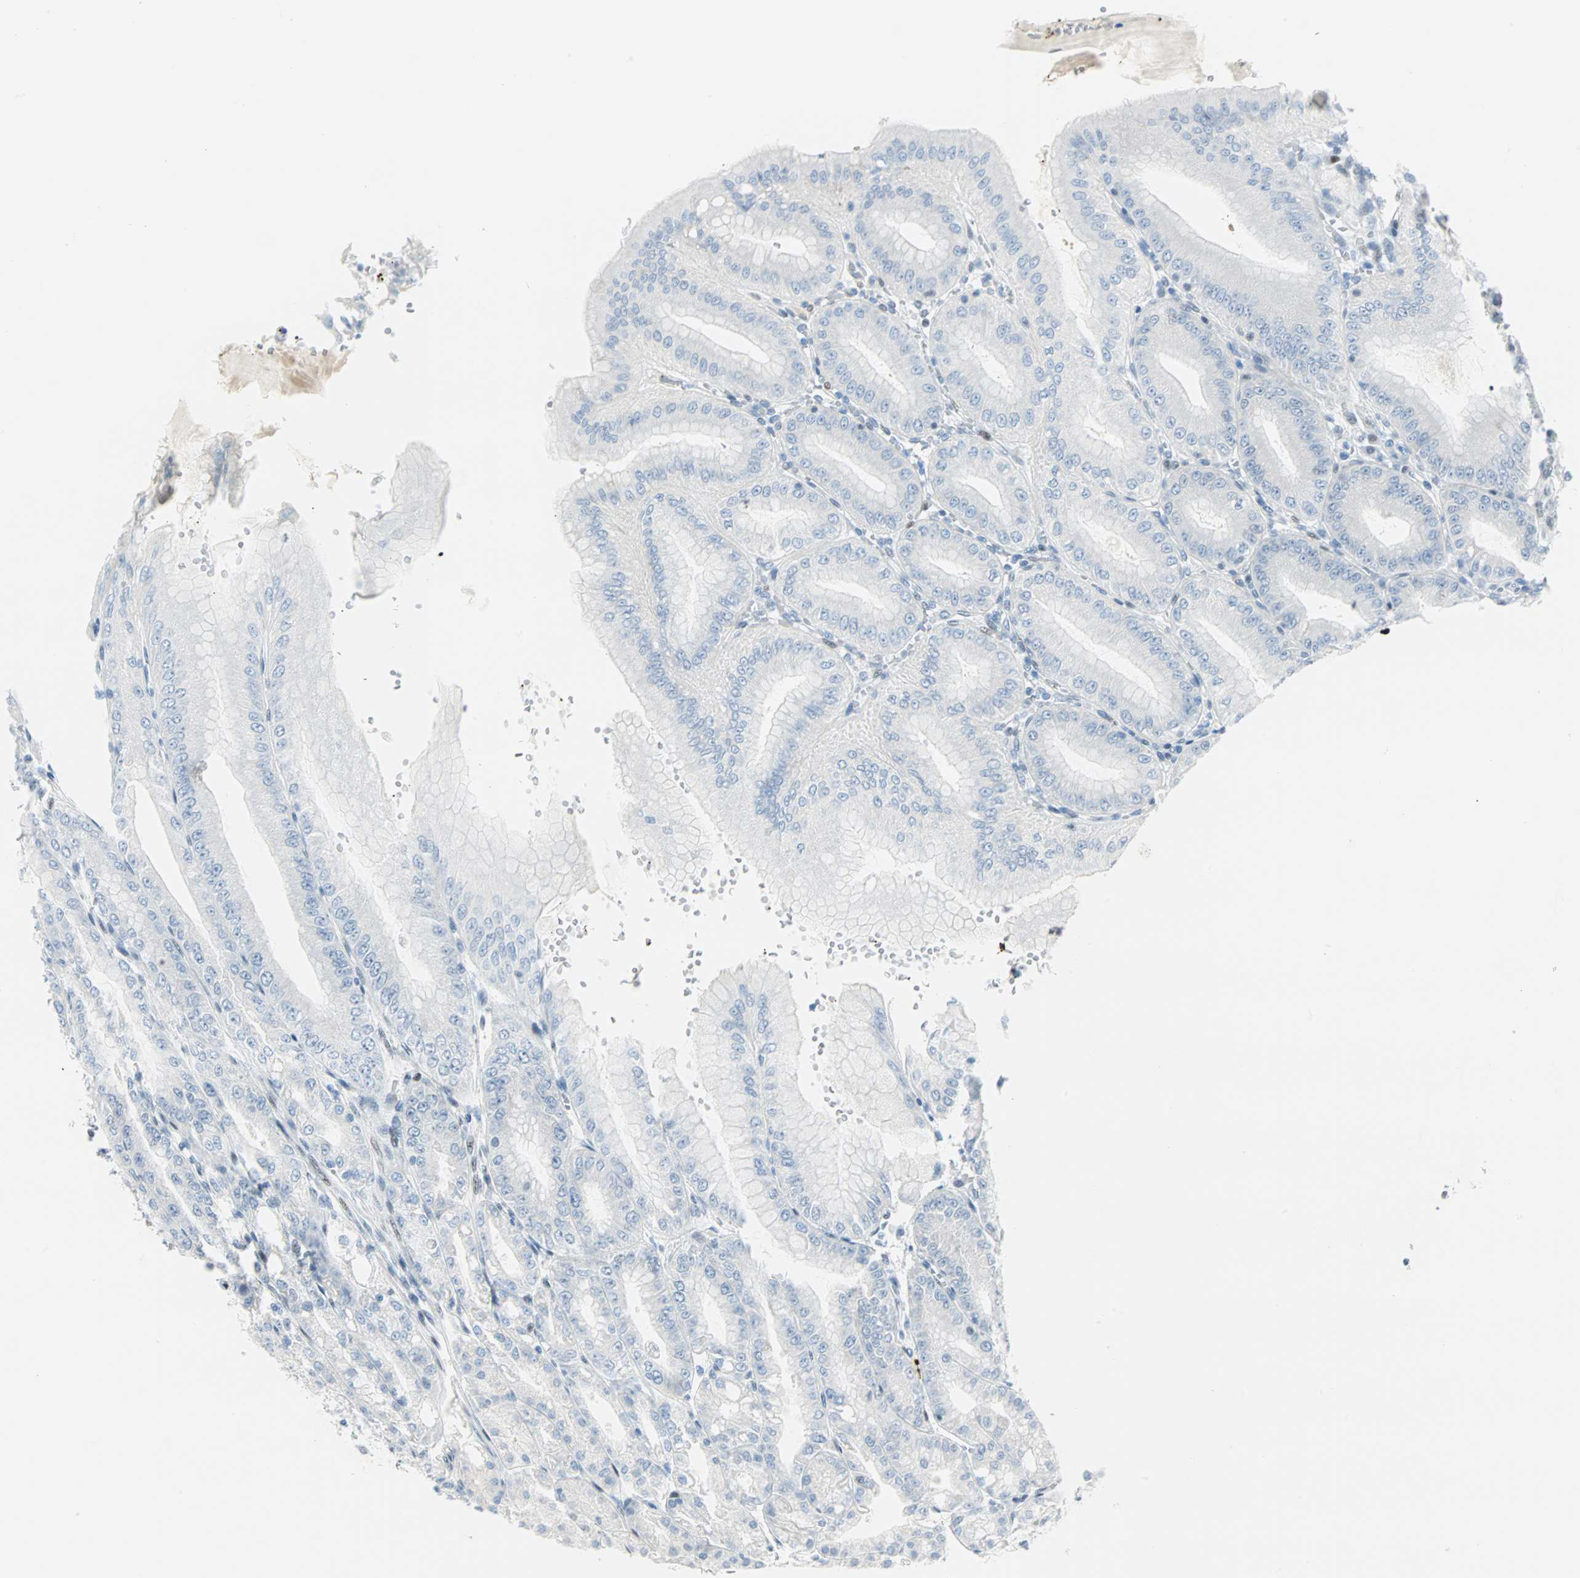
{"staining": {"intensity": "weak", "quantity": "<25%", "location": "nuclear"}, "tissue": "stomach", "cell_type": "Glandular cells", "image_type": "normal", "snomed": [{"axis": "morphology", "description": "Normal tissue, NOS"}, {"axis": "topography", "description": "Stomach, lower"}], "caption": "Immunohistochemistry micrograph of benign stomach stained for a protein (brown), which demonstrates no expression in glandular cells. (Stains: DAB IHC with hematoxylin counter stain, Microscopy: brightfield microscopy at high magnification).", "gene": "PKNOX1", "patient": {"sex": "male", "age": 71}}